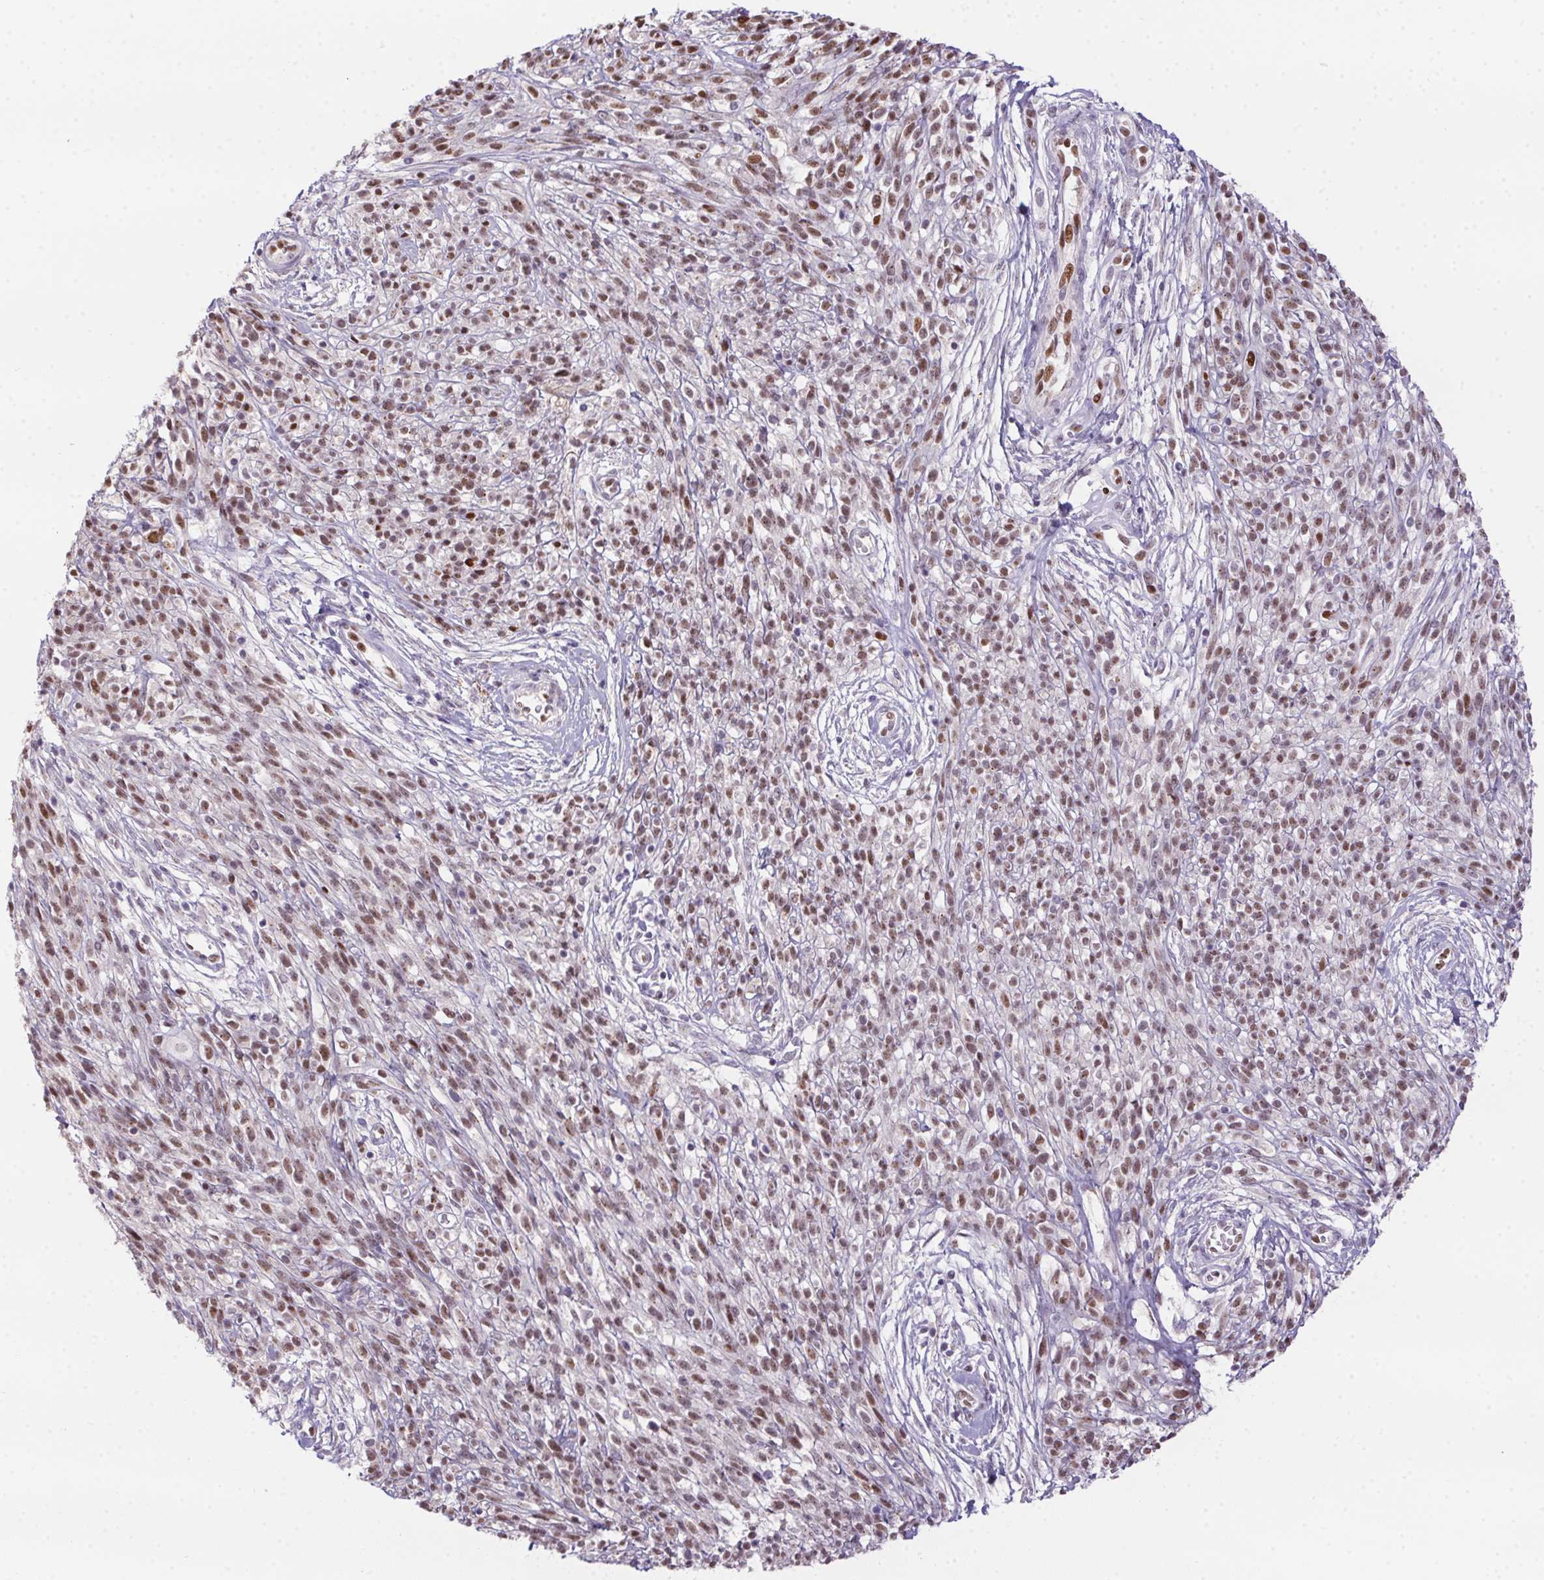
{"staining": {"intensity": "moderate", "quantity": ">75%", "location": "nuclear"}, "tissue": "melanoma", "cell_type": "Tumor cells", "image_type": "cancer", "snomed": [{"axis": "morphology", "description": "Malignant melanoma, NOS"}, {"axis": "topography", "description": "Skin"}, {"axis": "topography", "description": "Skin of trunk"}], "caption": "Immunohistochemical staining of human malignant melanoma shows medium levels of moderate nuclear protein expression in approximately >75% of tumor cells. Nuclei are stained in blue.", "gene": "SP9", "patient": {"sex": "male", "age": 74}}